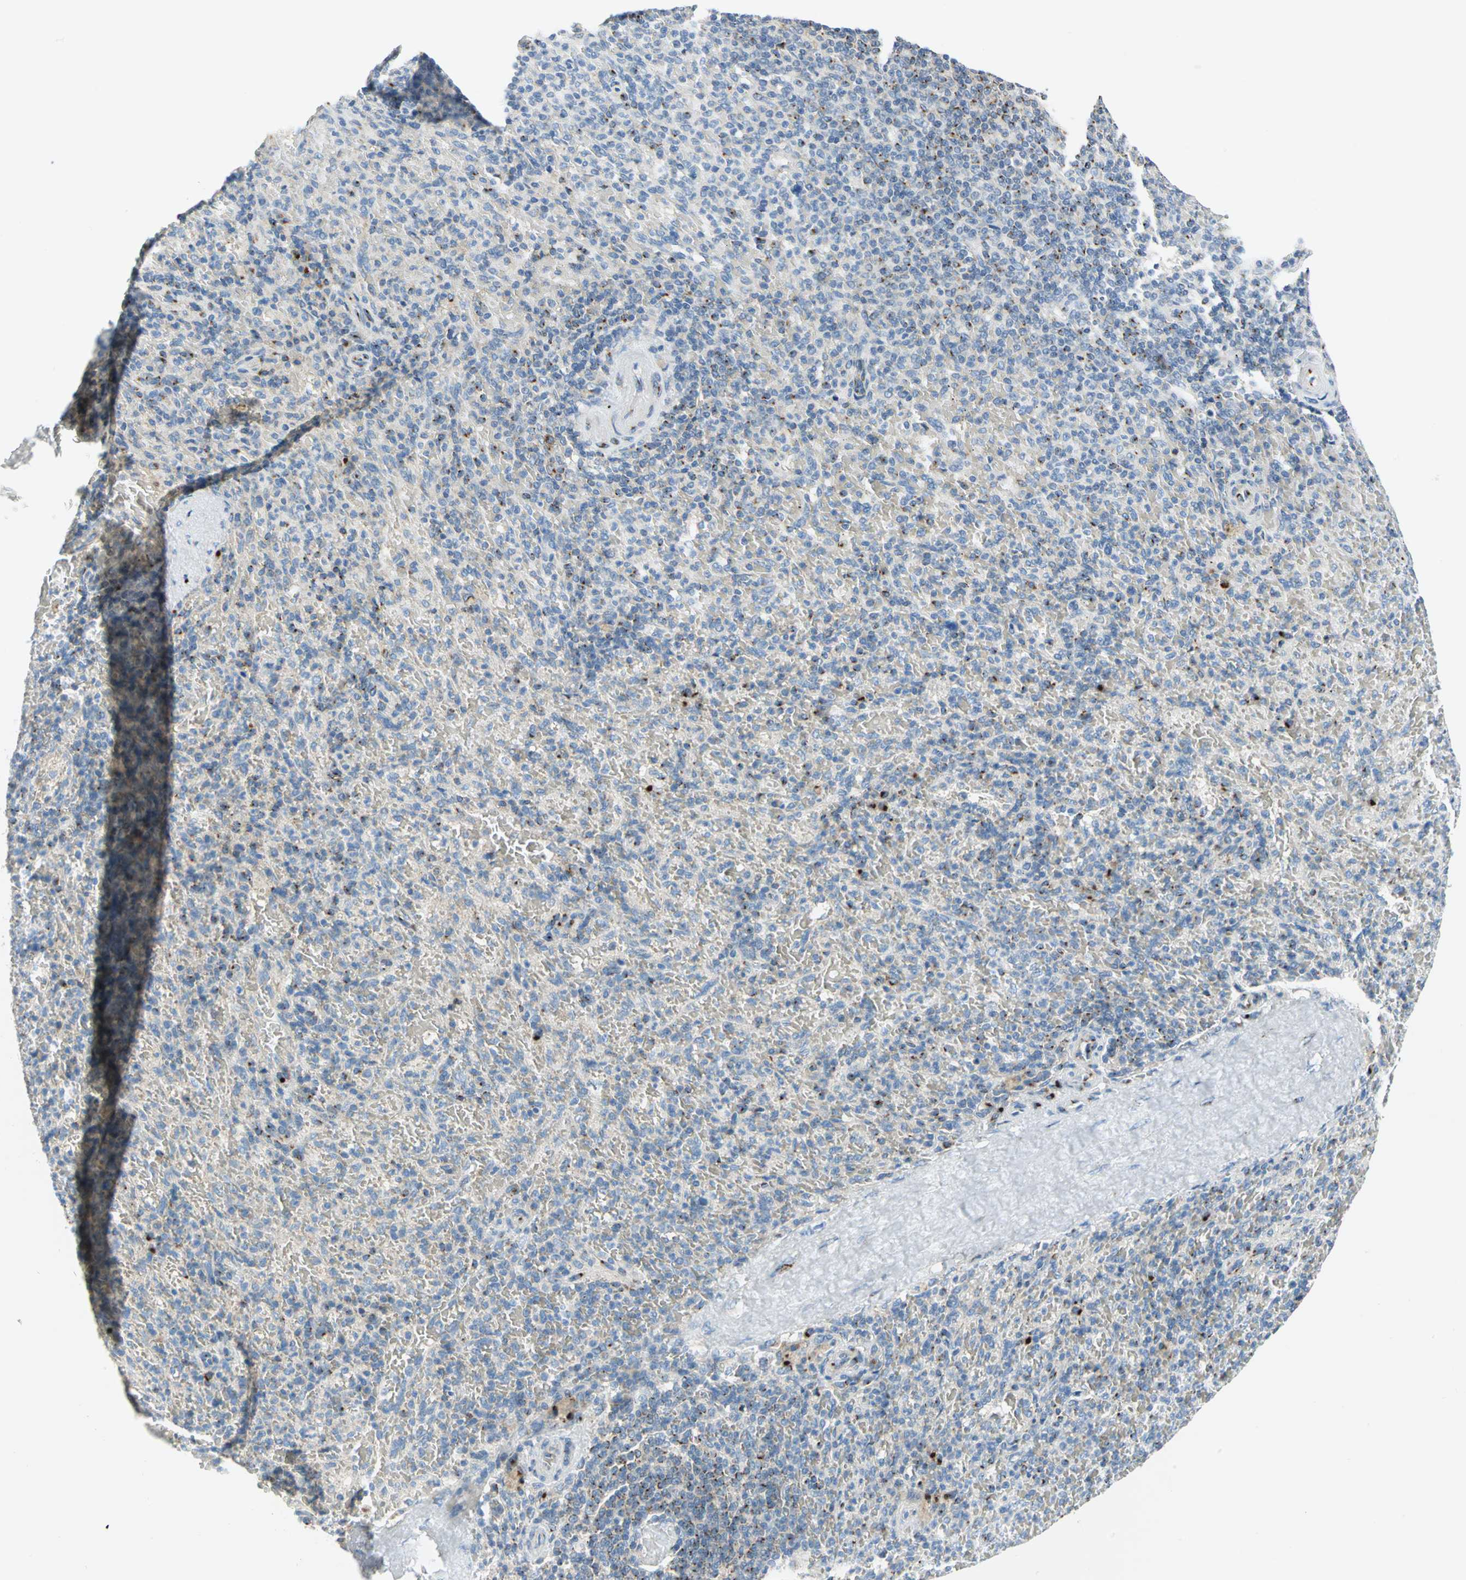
{"staining": {"intensity": "strong", "quantity": "<25%", "location": "cytoplasmic/membranous"}, "tissue": "spleen", "cell_type": "Cells in red pulp", "image_type": "normal", "snomed": [{"axis": "morphology", "description": "Normal tissue, NOS"}, {"axis": "topography", "description": "Spleen"}], "caption": "Protein staining displays strong cytoplasmic/membranous staining in approximately <25% of cells in red pulp in benign spleen. (DAB = brown stain, brightfield microscopy at high magnification).", "gene": "GPR3", "patient": {"sex": "female", "age": 43}}